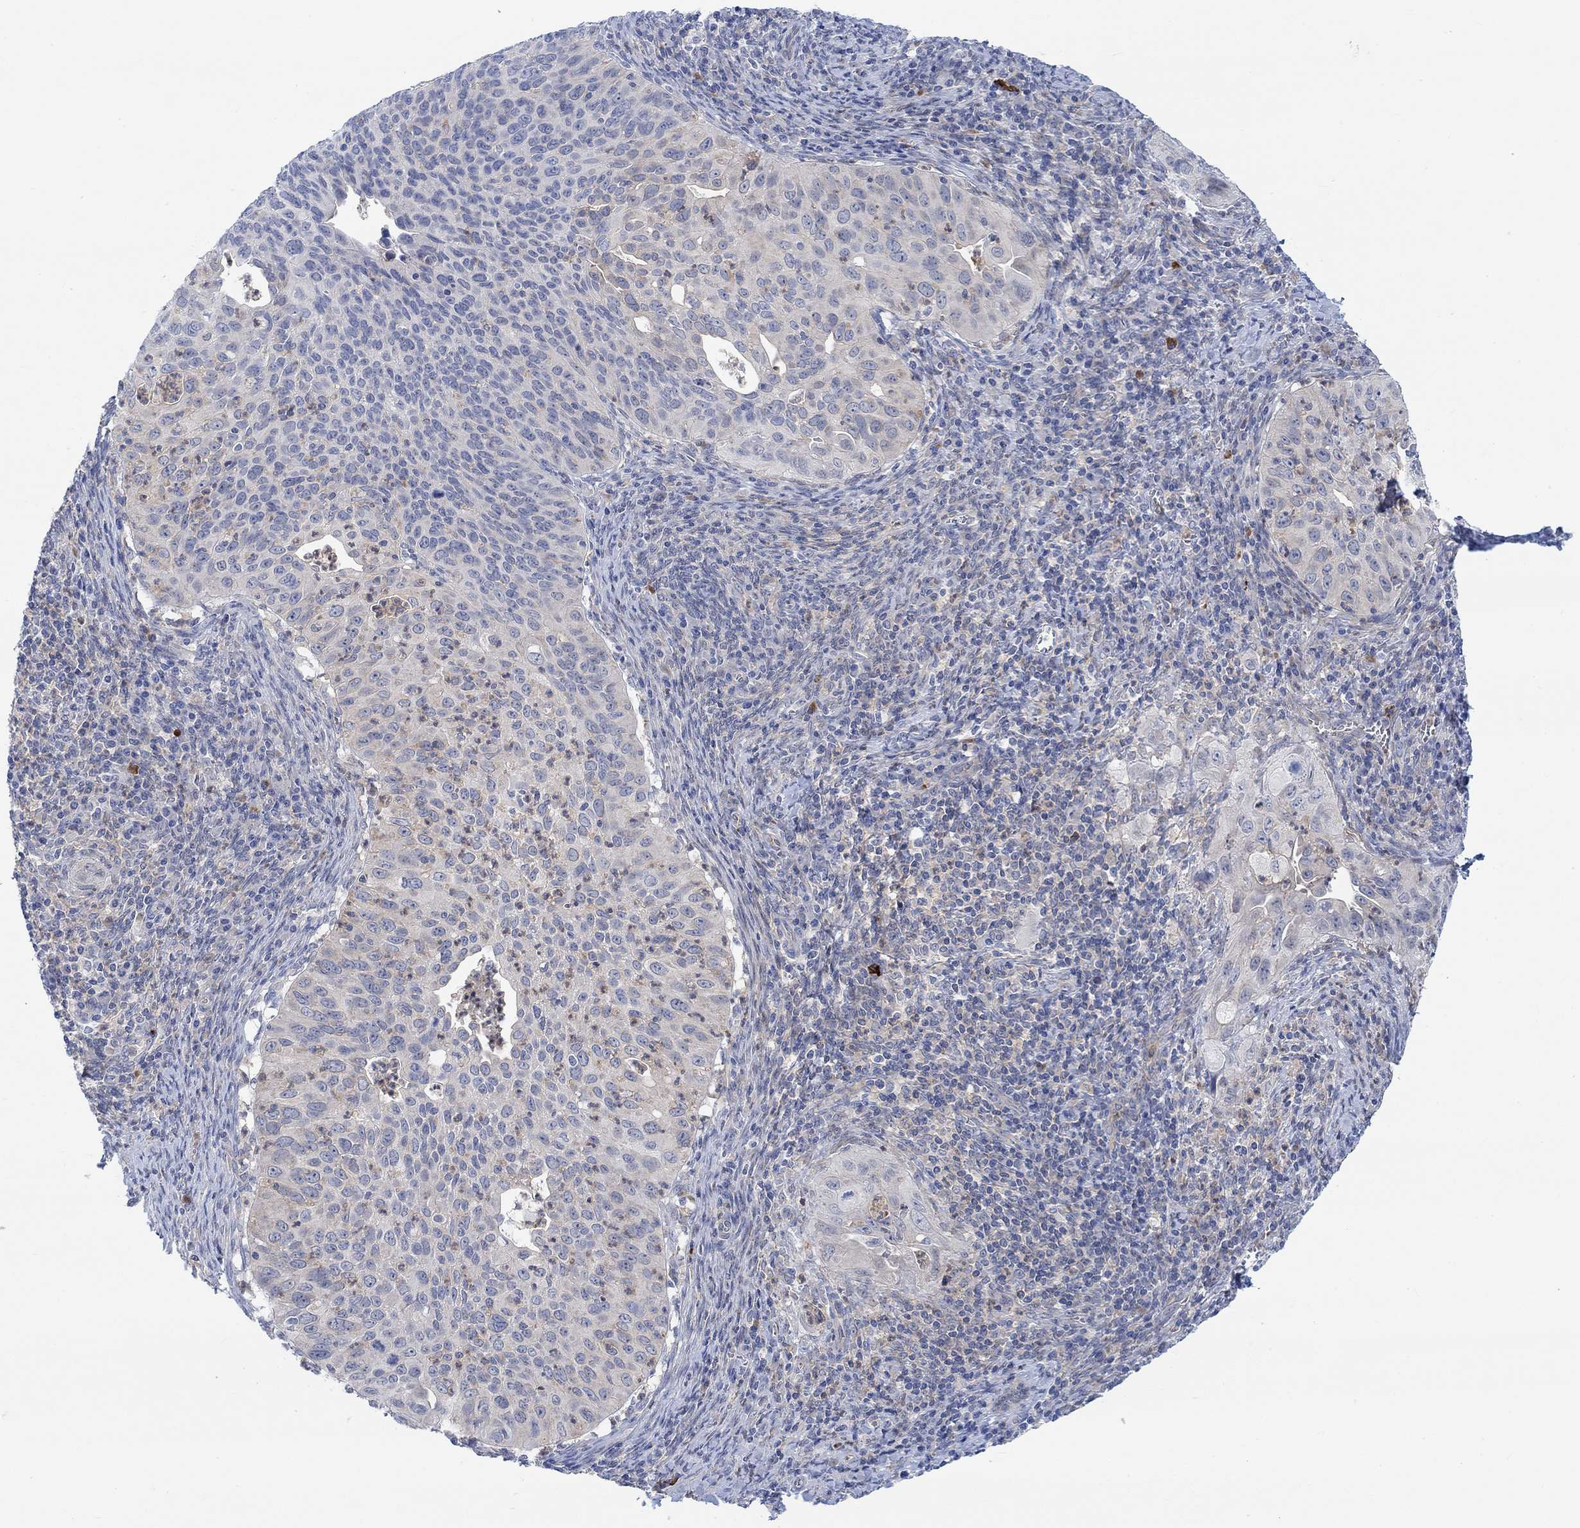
{"staining": {"intensity": "weak", "quantity": "<25%", "location": "cytoplasmic/membranous"}, "tissue": "cervical cancer", "cell_type": "Tumor cells", "image_type": "cancer", "snomed": [{"axis": "morphology", "description": "Squamous cell carcinoma, NOS"}, {"axis": "topography", "description": "Cervix"}], "caption": "Tumor cells show no significant protein staining in squamous cell carcinoma (cervical).", "gene": "PMFBP1", "patient": {"sex": "female", "age": 26}}